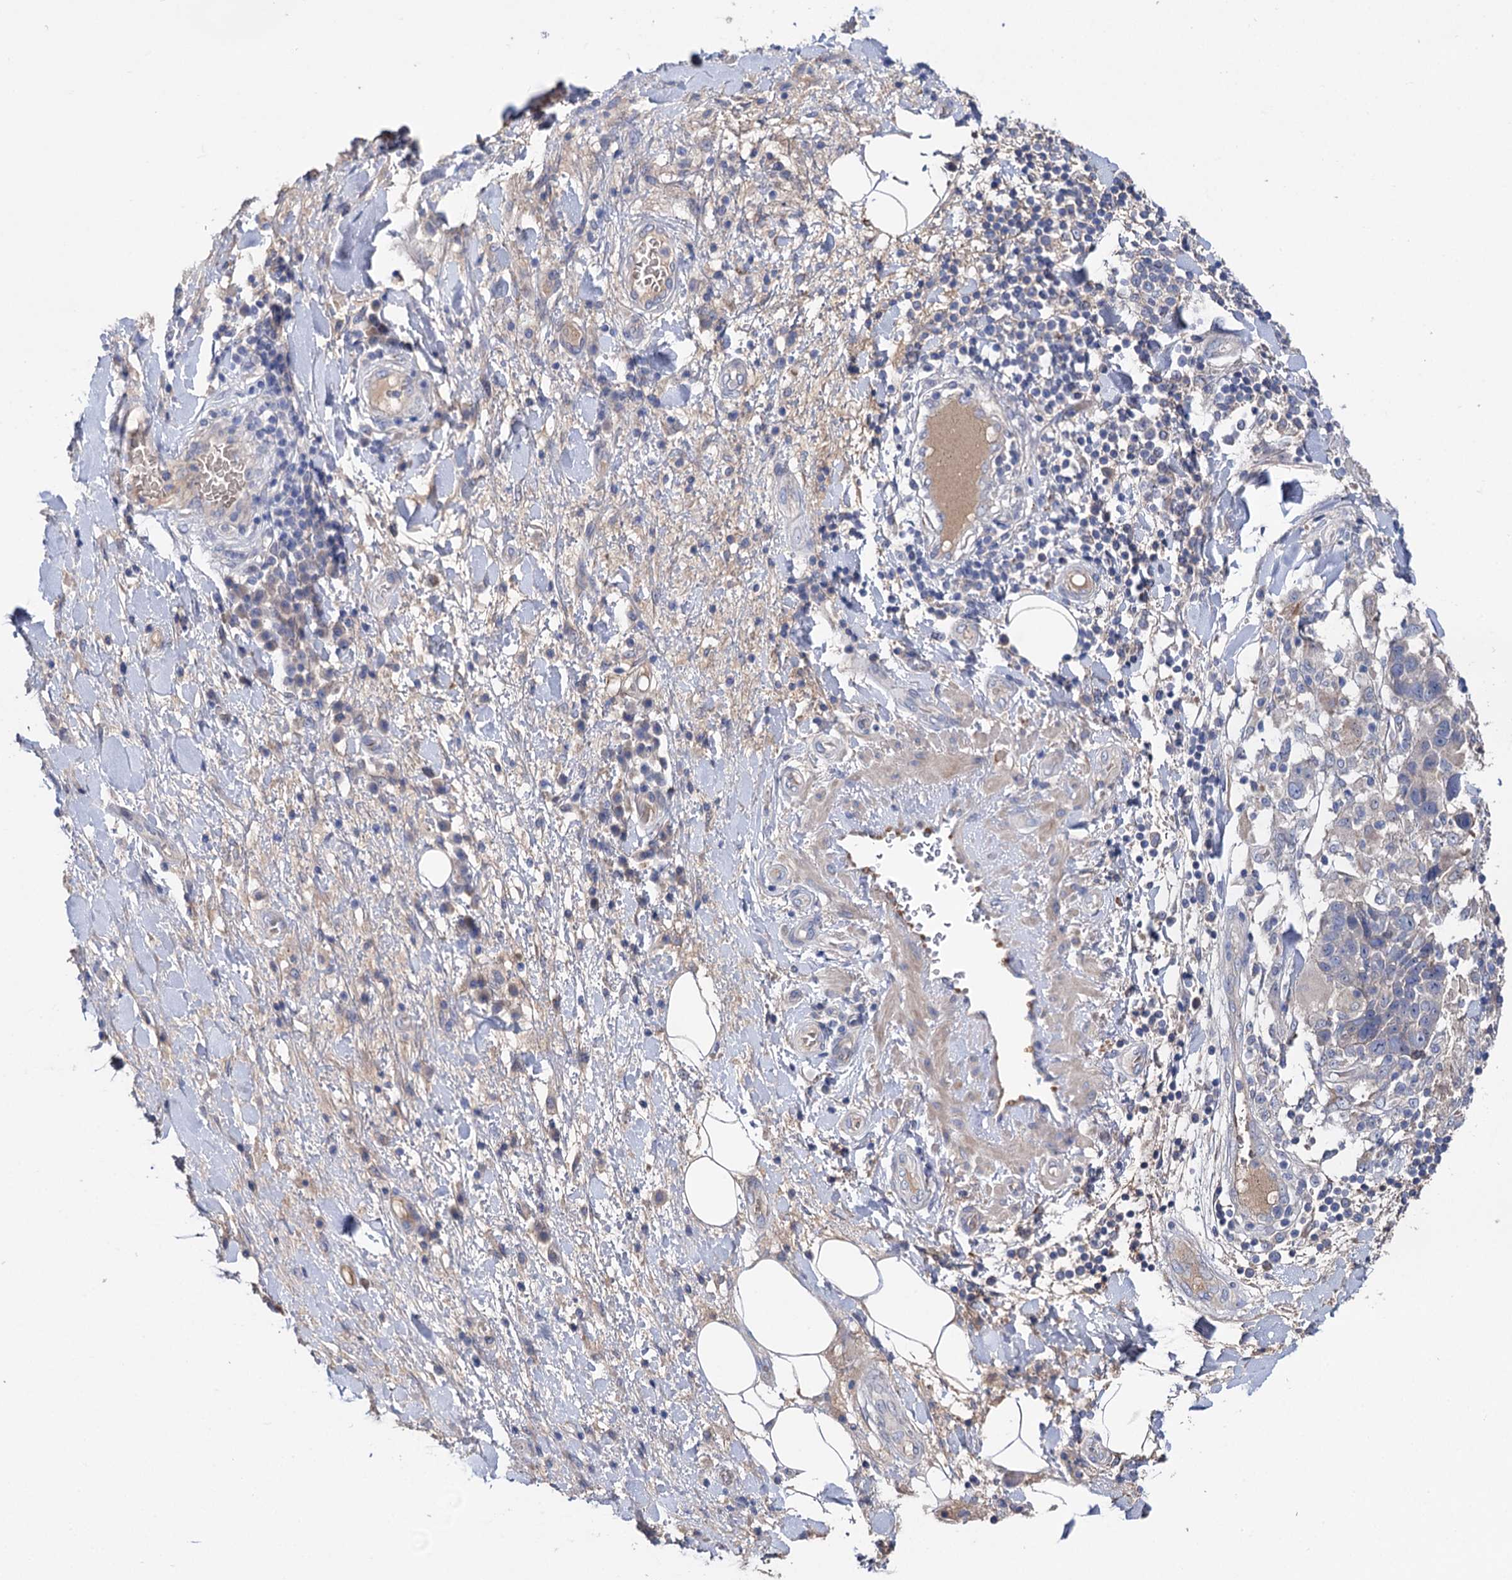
{"staining": {"intensity": "negative", "quantity": "none", "location": "none"}, "tissue": "adipose tissue", "cell_type": "Adipocytes", "image_type": "normal", "snomed": [{"axis": "morphology", "description": "Normal tissue, NOS"}, {"axis": "morphology", "description": "Squamous cell carcinoma, NOS"}, {"axis": "topography", "description": "Lymph node"}, {"axis": "topography", "description": "Bronchus"}, {"axis": "topography", "description": "Lung"}], "caption": "This is a photomicrograph of IHC staining of unremarkable adipose tissue, which shows no positivity in adipocytes. (Brightfield microscopy of DAB (3,3'-diaminobenzidine) immunohistochemistry at high magnification).", "gene": "PPP1R32", "patient": {"sex": "male", "age": 66}}